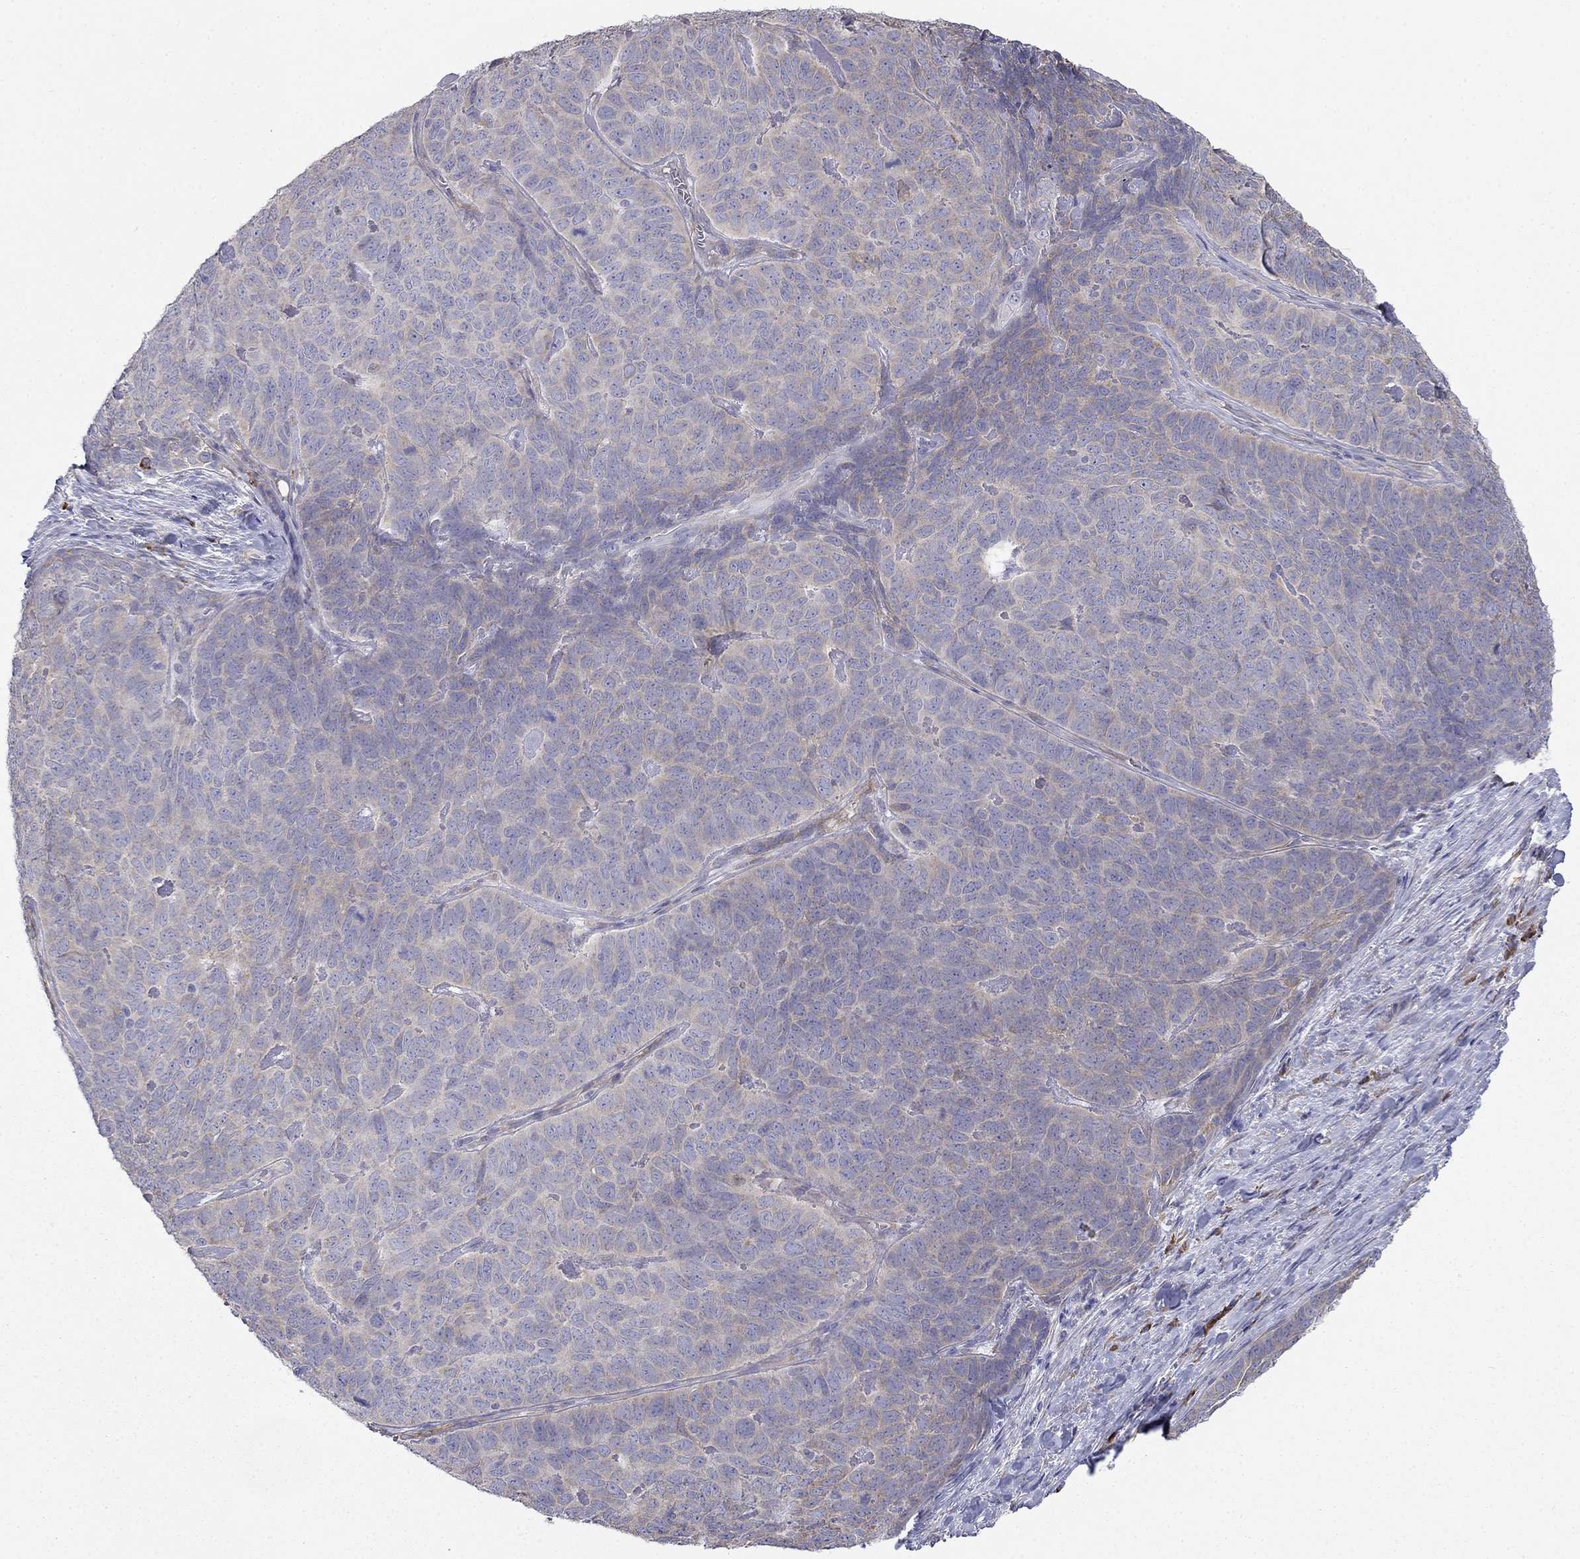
{"staining": {"intensity": "weak", "quantity": "<25%", "location": "cytoplasmic/membranous"}, "tissue": "skin cancer", "cell_type": "Tumor cells", "image_type": "cancer", "snomed": [{"axis": "morphology", "description": "Squamous cell carcinoma, NOS"}, {"axis": "topography", "description": "Skin"}, {"axis": "topography", "description": "Anal"}], "caption": "High power microscopy micrograph of an immunohistochemistry image of skin squamous cell carcinoma, revealing no significant expression in tumor cells.", "gene": "LONRF2", "patient": {"sex": "female", "age": 51}}